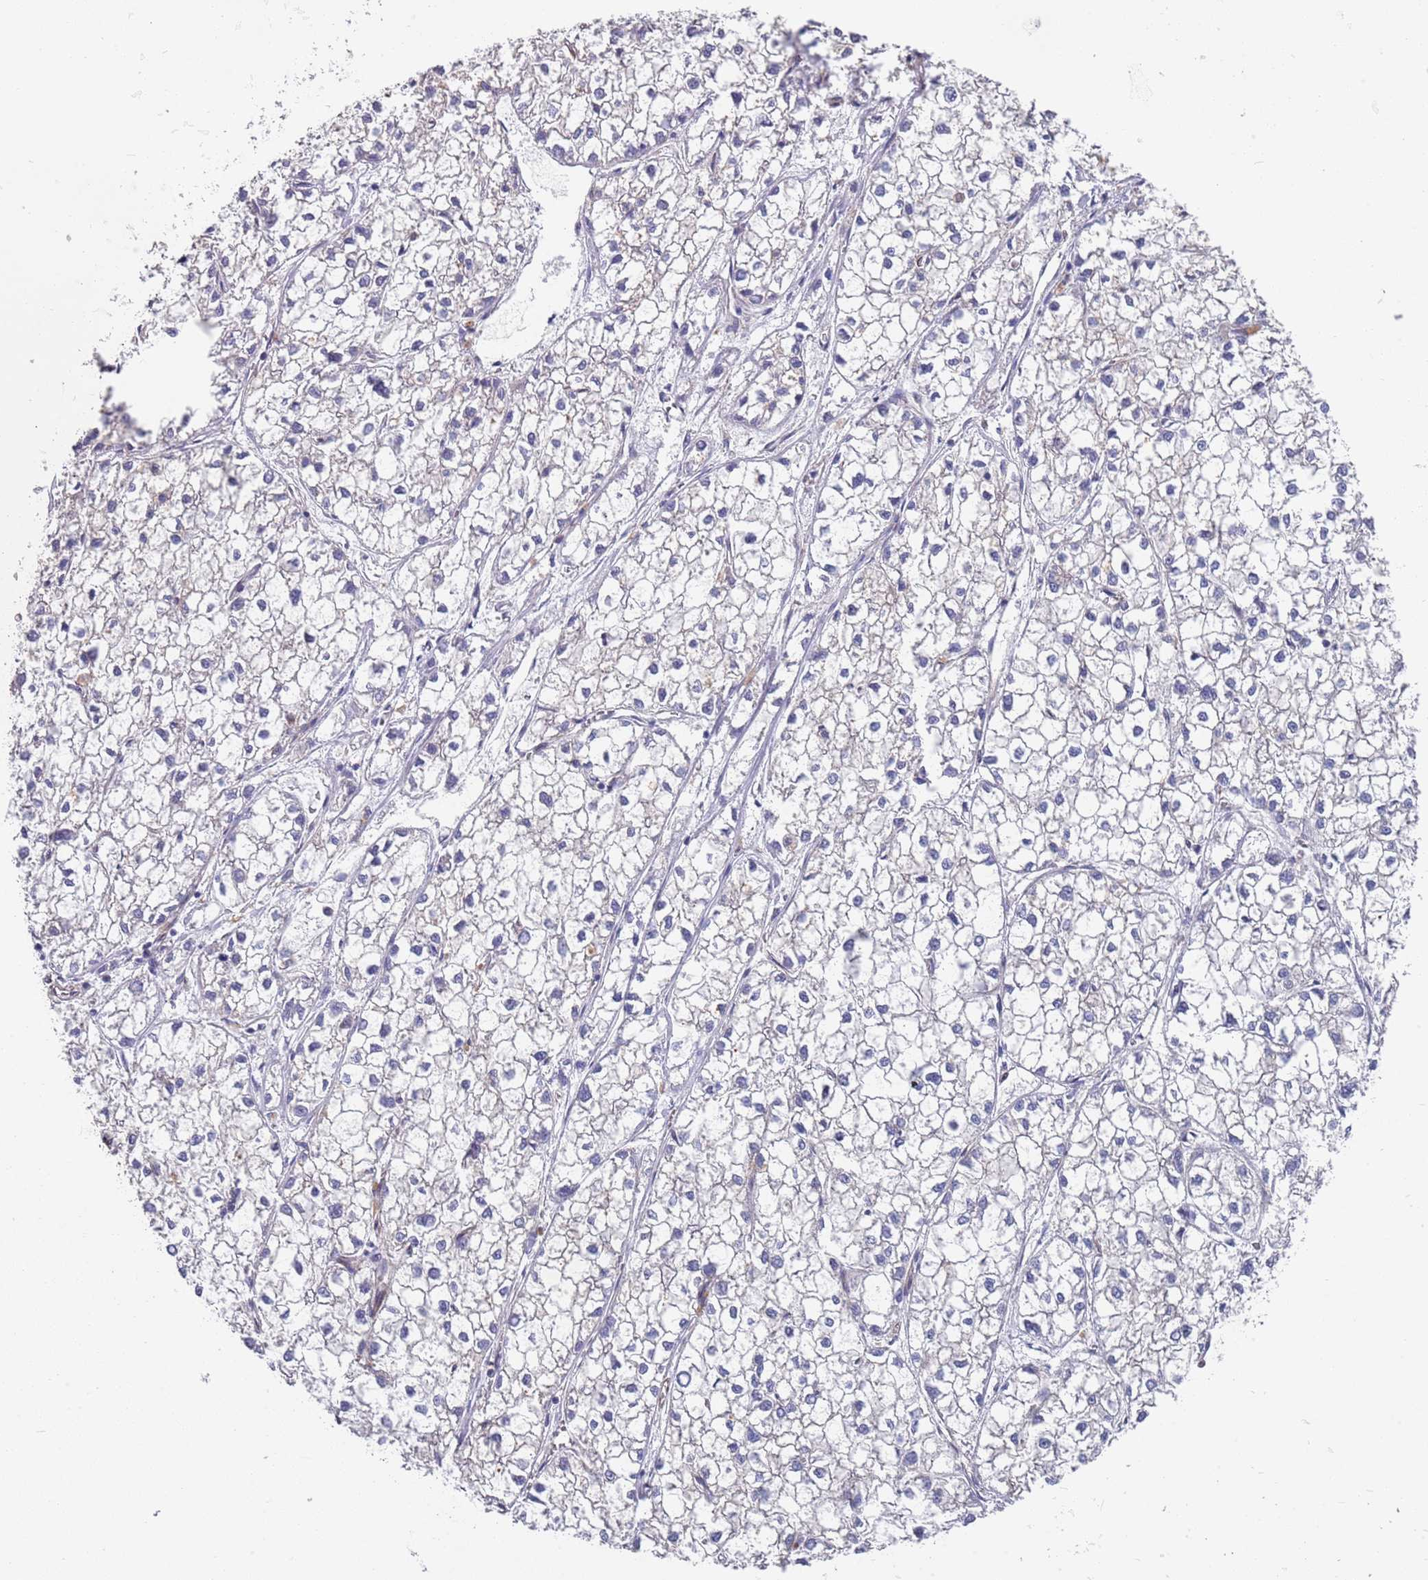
{"staining": {"intensity": "negative", "quantity": "none", "location": "none"}, "tissue": "liver cancer", "cell_type": "Tumor cells", "image_type": "cancer", "snomed": [{"axis": "morphology", "description": "Carcinoma, Hepatocellular, NOS"}, {"axis": "topography", "description": "Liver"}], "caption": "An immunohistochemistry micrograph of liver cancer (hepatocellular carcinoma) is shown. There is no staining in tumor cells of liver cancer (hepatocellular carcinoma).", "gene": "JAKMIP2", "patient": {"sex": "female", "age": 43}}